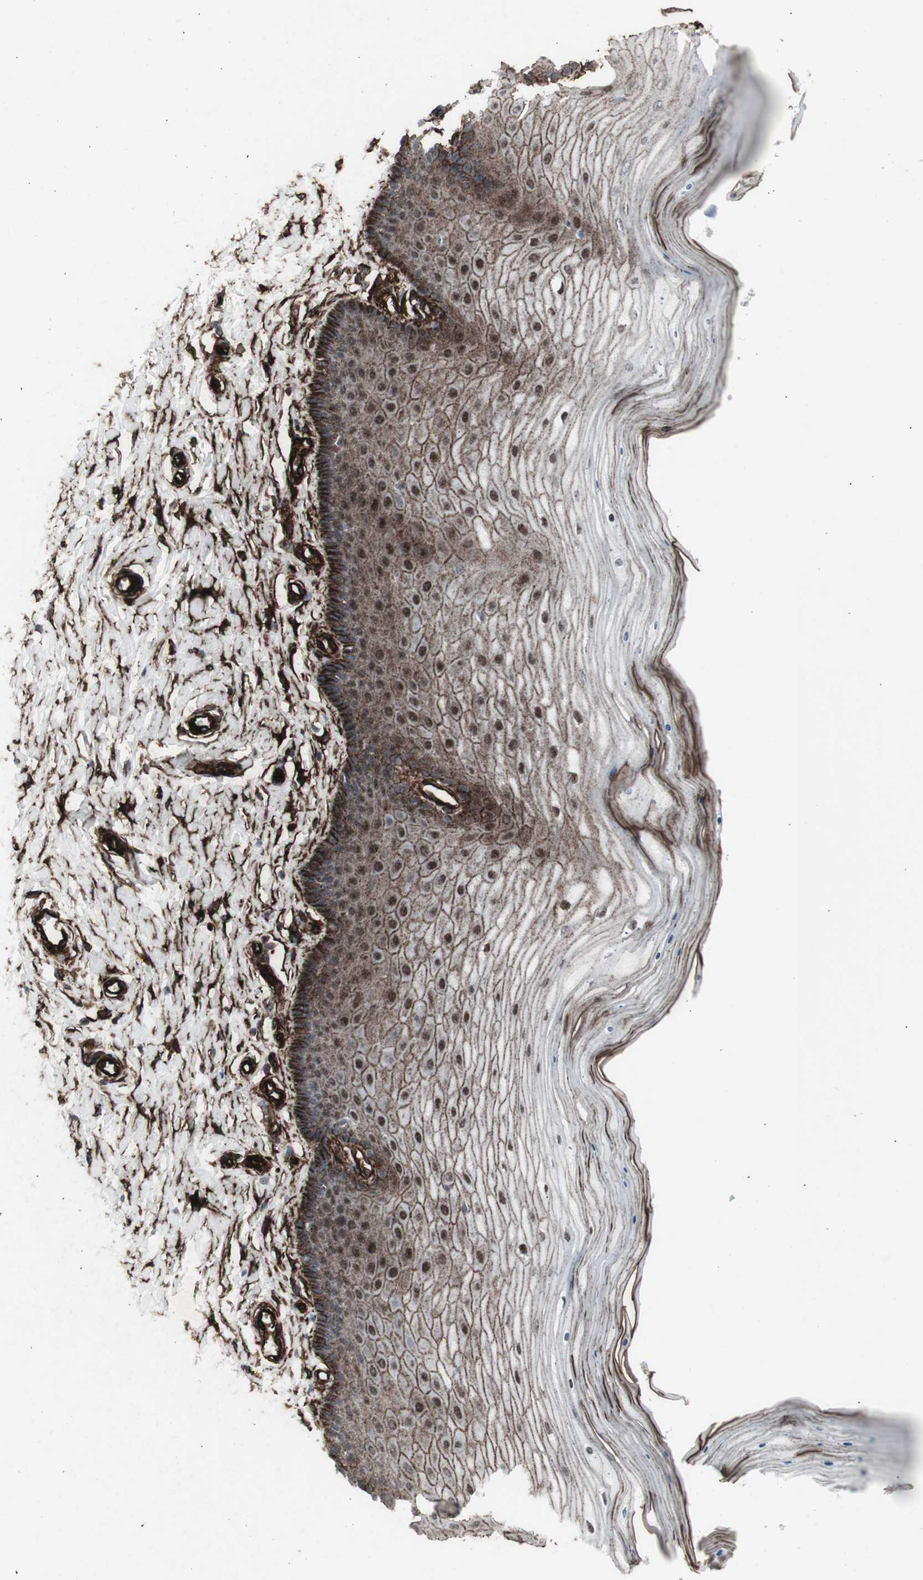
{"staining": {"intensity": "strong", "quantity": "25%-75%", "location": "cytoplasmic/membranous"}, "tissue": "cervix", "cell_type": "Glandular cells", "image_type": "normal", "snomed": [{"axis": "morphology", "description": "Normal tissue, NOS"}, {"axis": "topography", "description": "Cervix"}], "caption": "Protein analysis of unremarkable cervix shows strong cytoplasmic/membranous staining in approximately 25%-75% of glandular cells. (Stains: DAB in brown, nuclei in blue, Microscopy: brightfield microscopy at high magnification).", "gene": "PDGFA", "patient": {"sex": "female", "age": 55}}